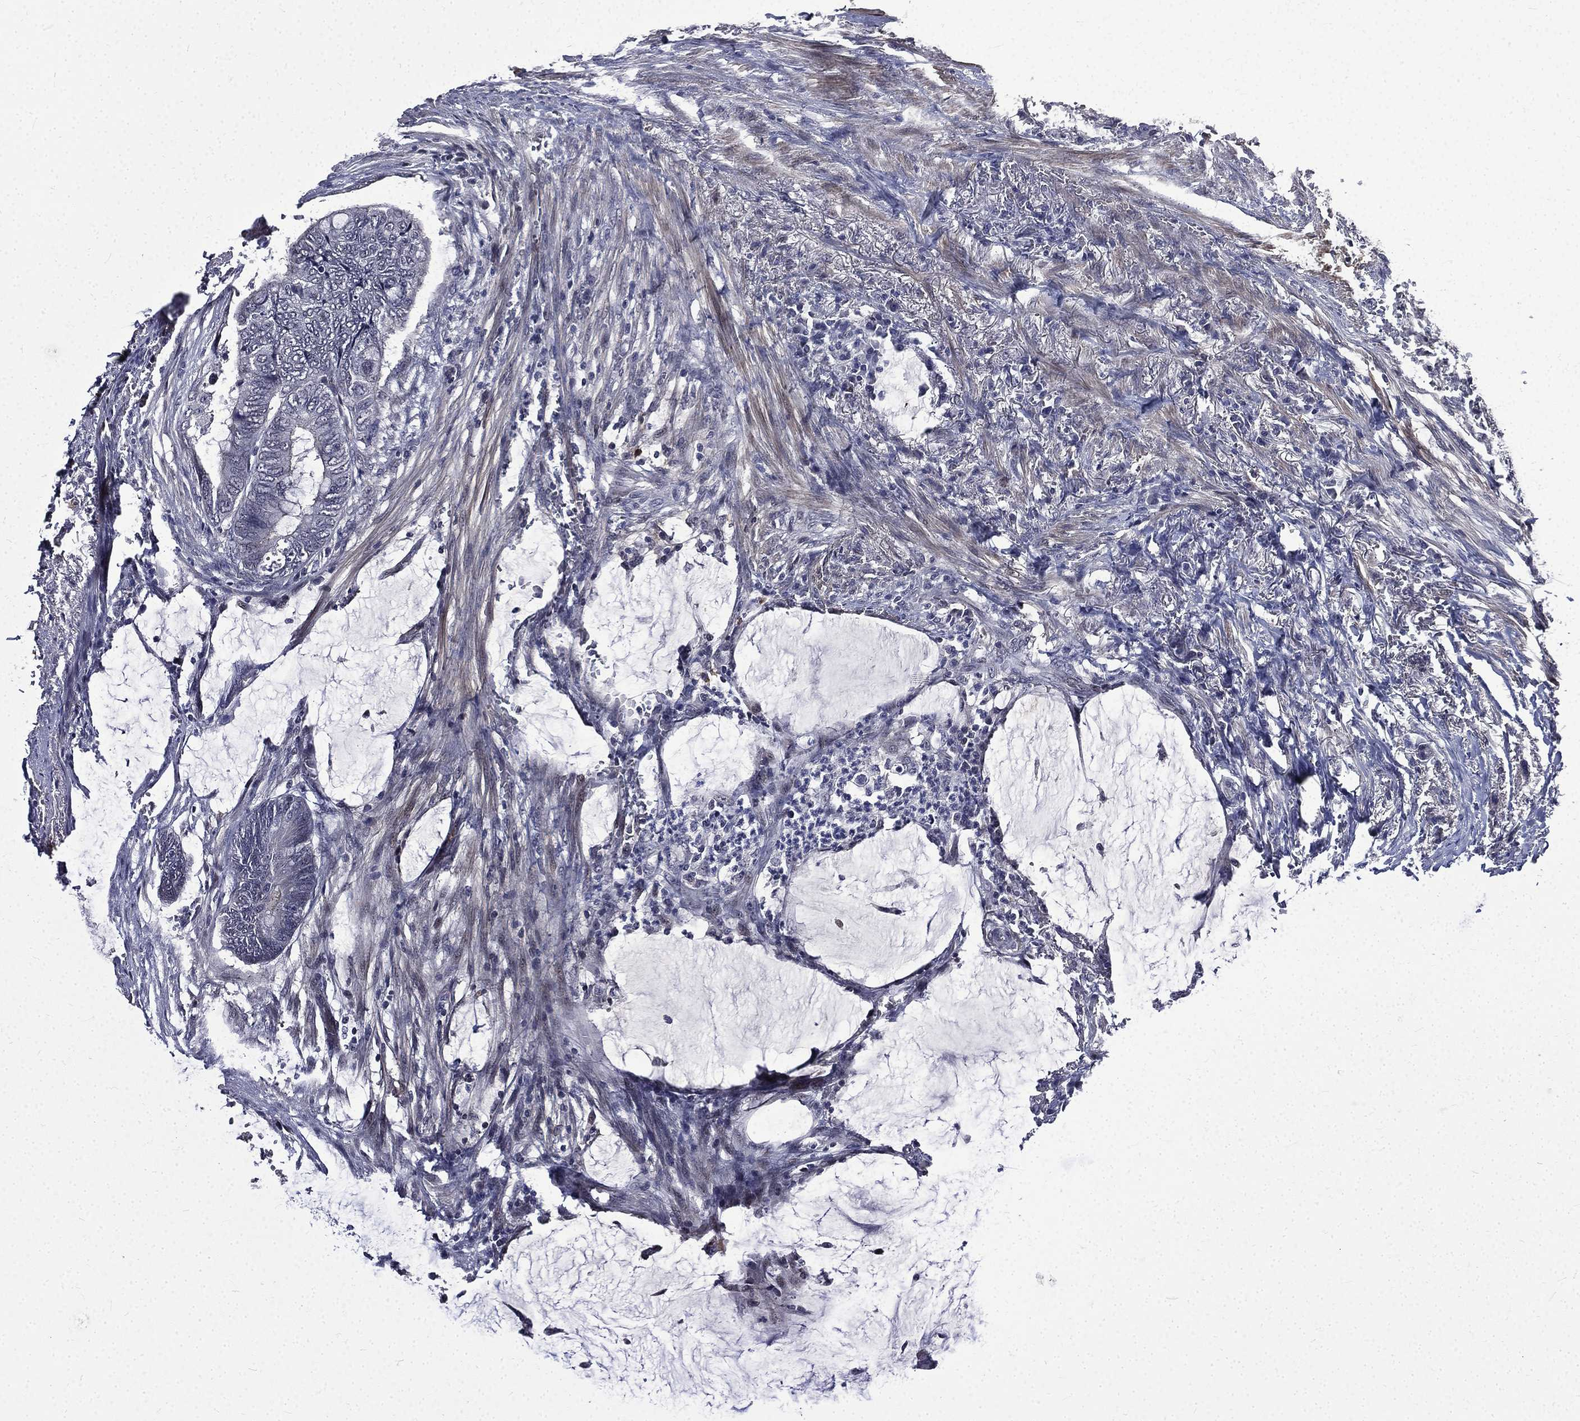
{"staining": {"intensity": "negative", "quantity": "none", "location": "none"}, "tissue": "colorectal cancer", "cell_type": "Tumor cells", "image_type": "cancer", "snomed": [{"axis": "morphology", "description": "Normal tissue, NOS"}, {"axis": "morphology", "description": "Adenocarcinoma, NOS"}, {"axis": "topography", "description": "Rectum"}, {"axis": "topography", "description": "Peripheral nerve tissue"}], "caption": "The immunohistochemistry (IHC) image has no significant positivity in tumor cells of adenocarcinoma (colorectal) tissue.", "gene": "FGG", "patient": {"sex": "male", "age": 92}}